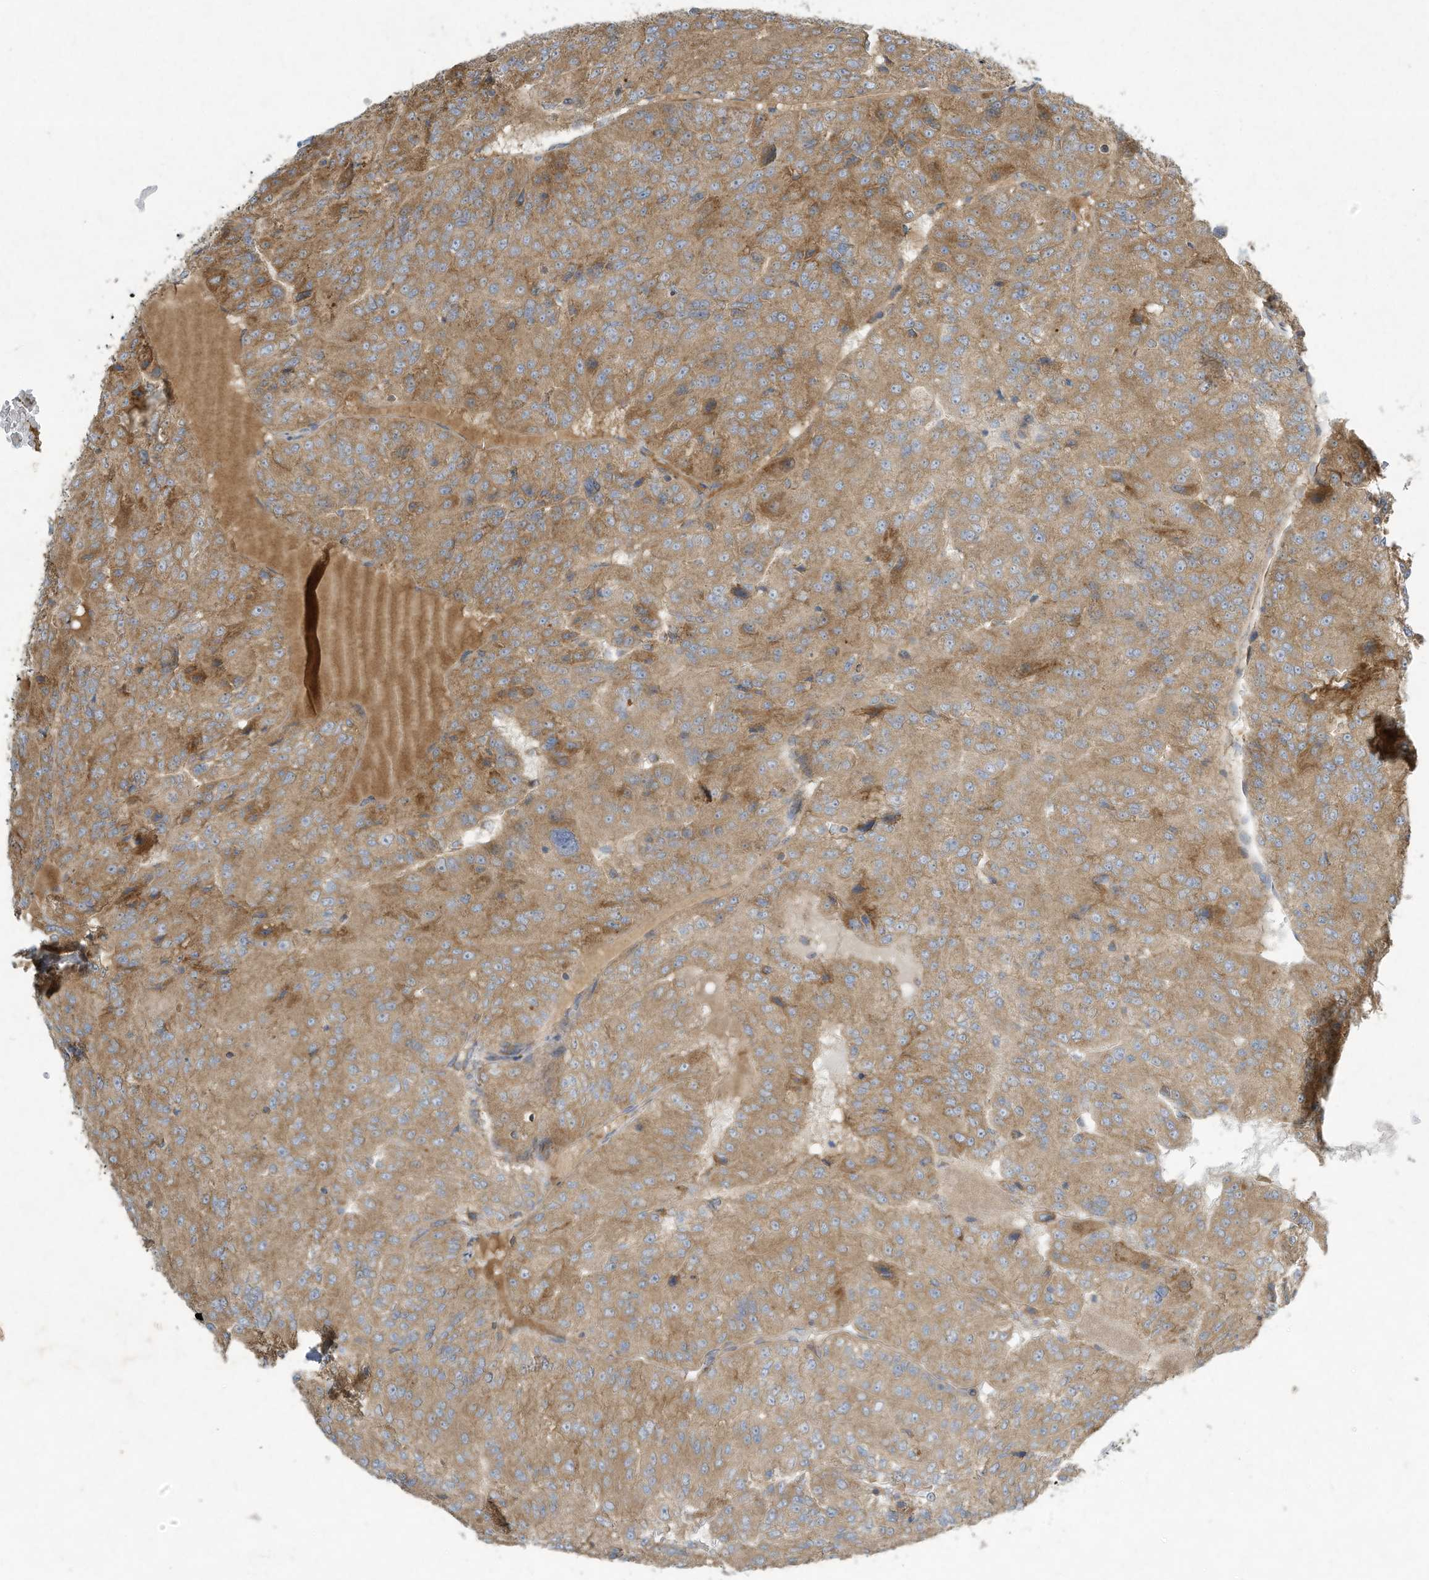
{"staining": {"intensity": "moderate", "quantity": ">75%", "location": "cytoplasmic/membranous"}, "tissue": "renal cancer", "cell_type": "Tumor cells", "image_type": "cancer", "snomed": [{"axis": "morphology", "description": "Adenocarcinoma, NOS"}, {"axis": "topography", "description": "Kidney"}], "caption": "Moderate cytoplasmic/membranous protein positivity is identified in approximately >75% of tumor cells in renal adenocarcinoma. Nuclei are stained in blue.", "gene": "SYNJ2", "patient": {"sex": "female", "age": 63}}